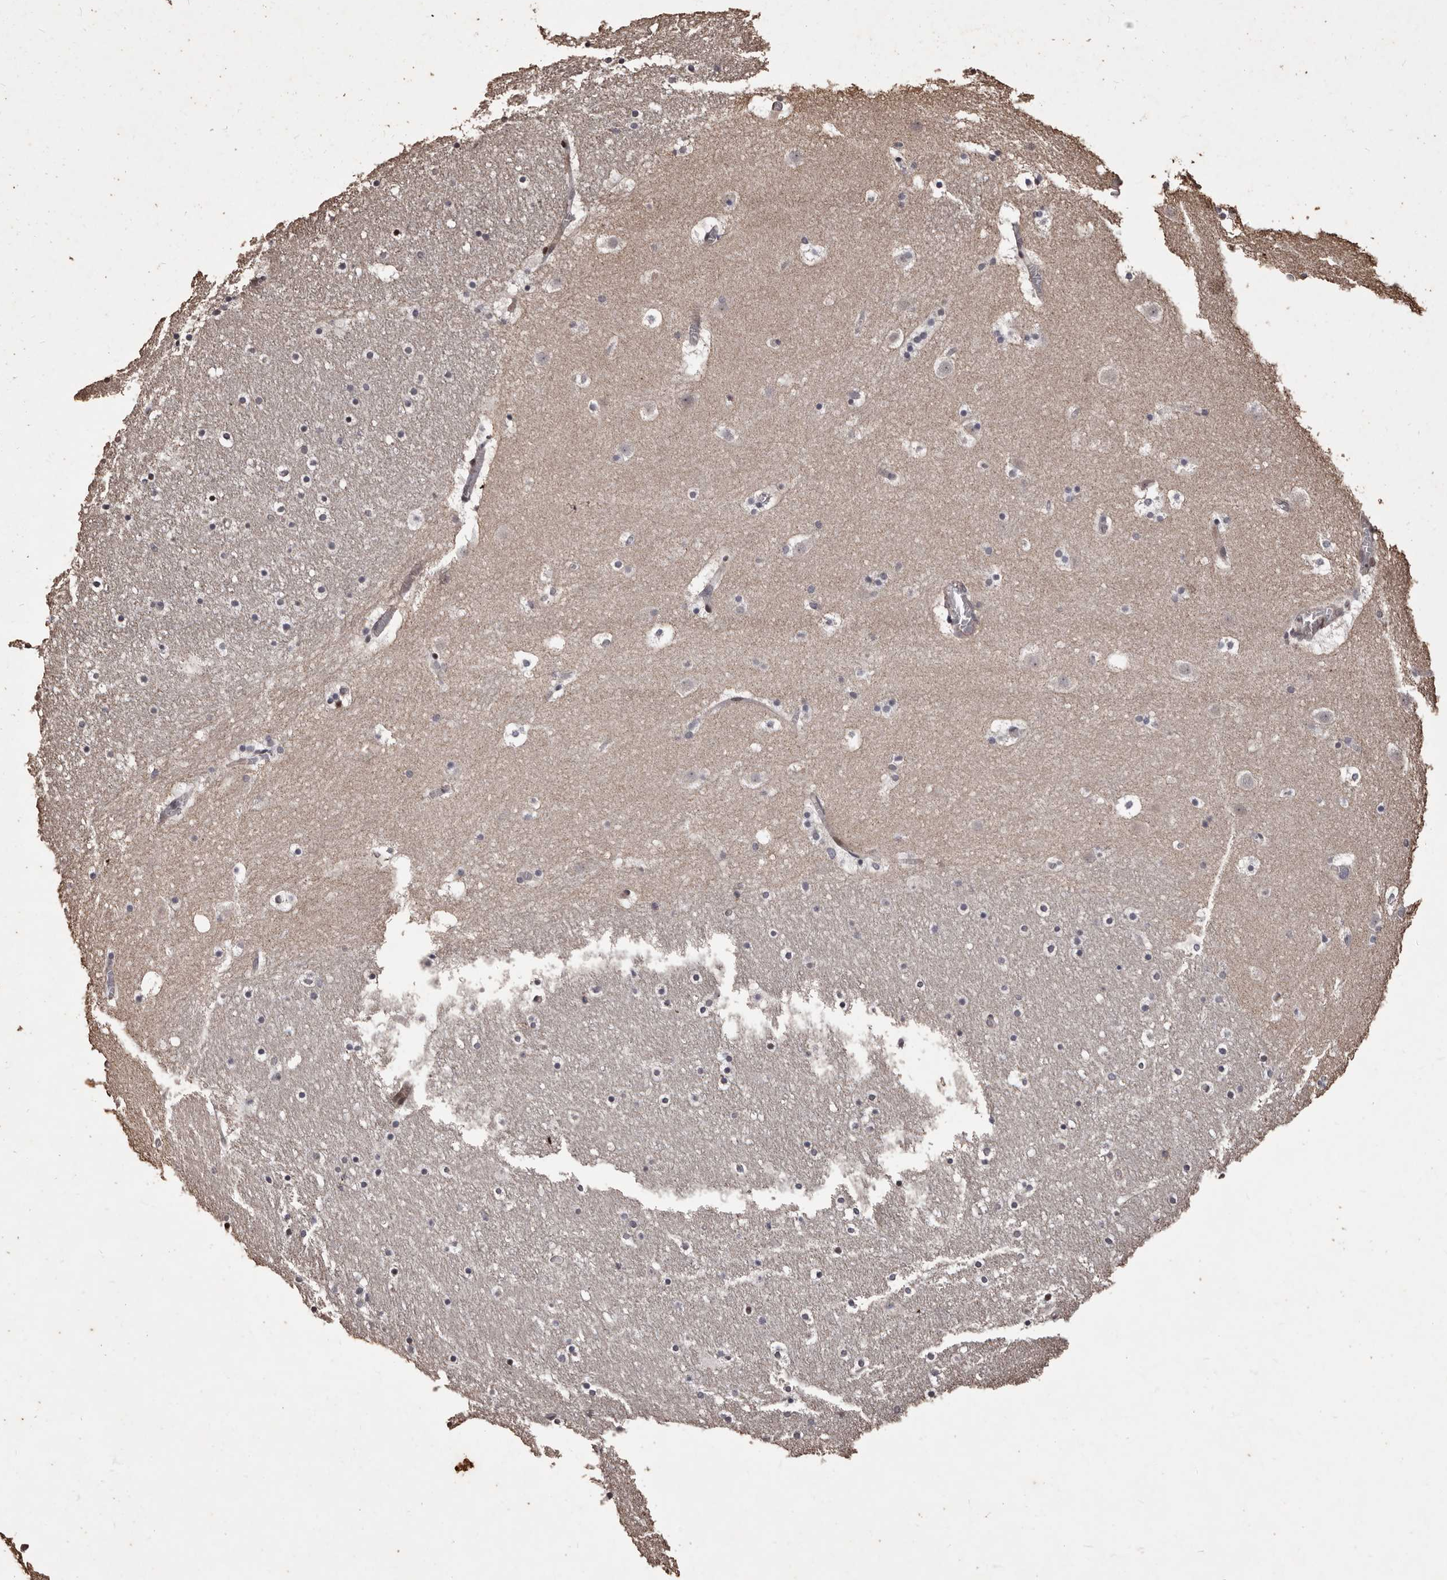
{"staining": {"intensity": "negative", "quantity": "none", "location": "none"}, "tissue": "caudate", "cell_type": "Glial cells", "image_type": "normal", "snomed": [{"axis": "morphology", "description": "Normal tissue, NOS"}, {"axis": "topography", "description": "Lateral ventricle wall"}], "caption": "This is a photomicrograph of immunohistochemistry (IHC) staining of normal caudate, which shows no positivity in glial cells.", "gene": "NAV1", "patient": {"sex": "male", "age": 45}}